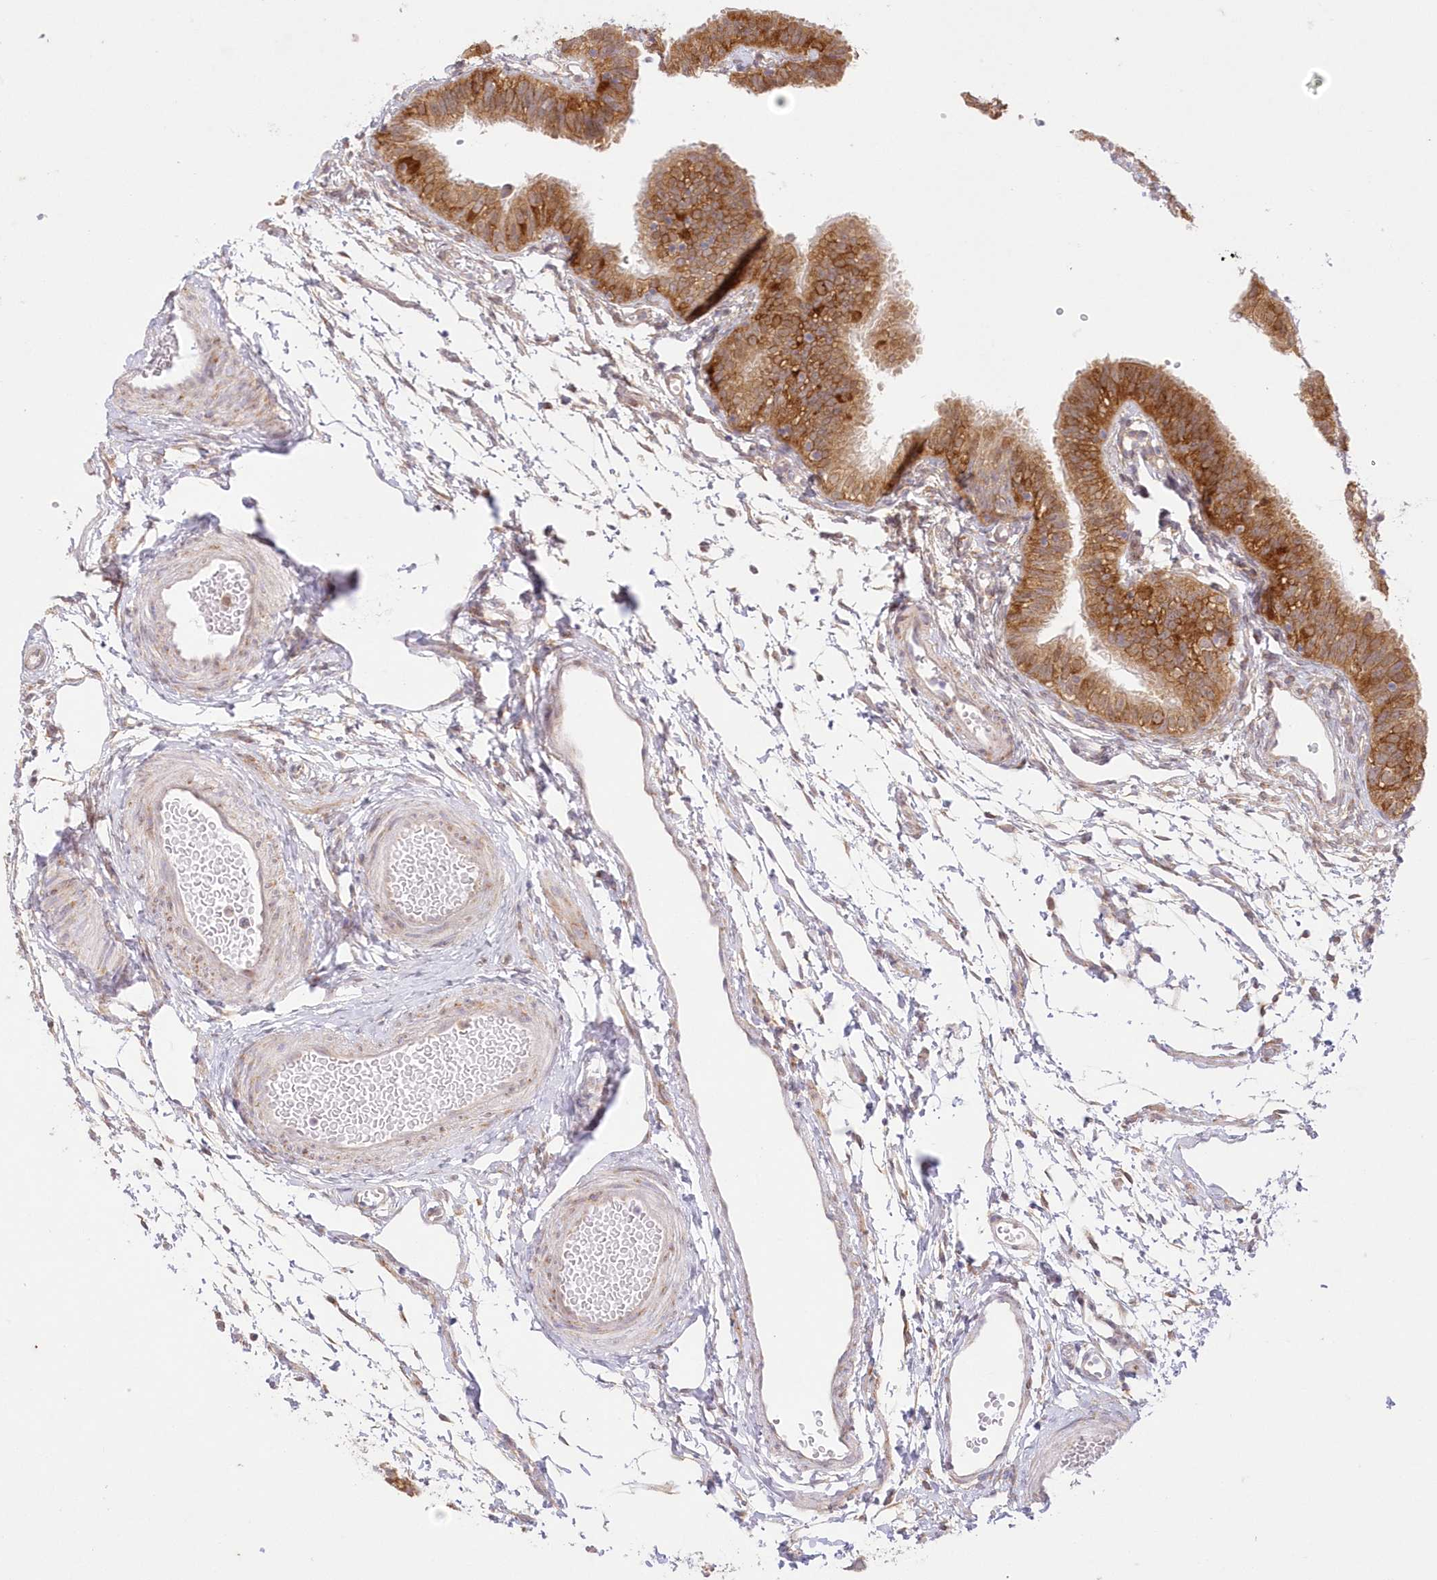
{"staining": {"intensity": "moderate", "quantity": ">75%", "location": "cytoplasmic/membranous"}, "tissue": "fallopian tube", "cell_type": "Glandular cells", "image_type": "normal", "snomed": [{"axis": "morphology", "description": "Normal tissue, NOS"}, {"axis": "topography", "description": "Fallopian tube"}], "caption": "This micrograph shows immunohistochemistry (IHC) staining of benign fallopian tube, with medium moderate cytoplasmic/membranous expression in about >75% of glandular cells.", "gene": "RNPEP", "patient": {"sex": "female", "age": 35}}